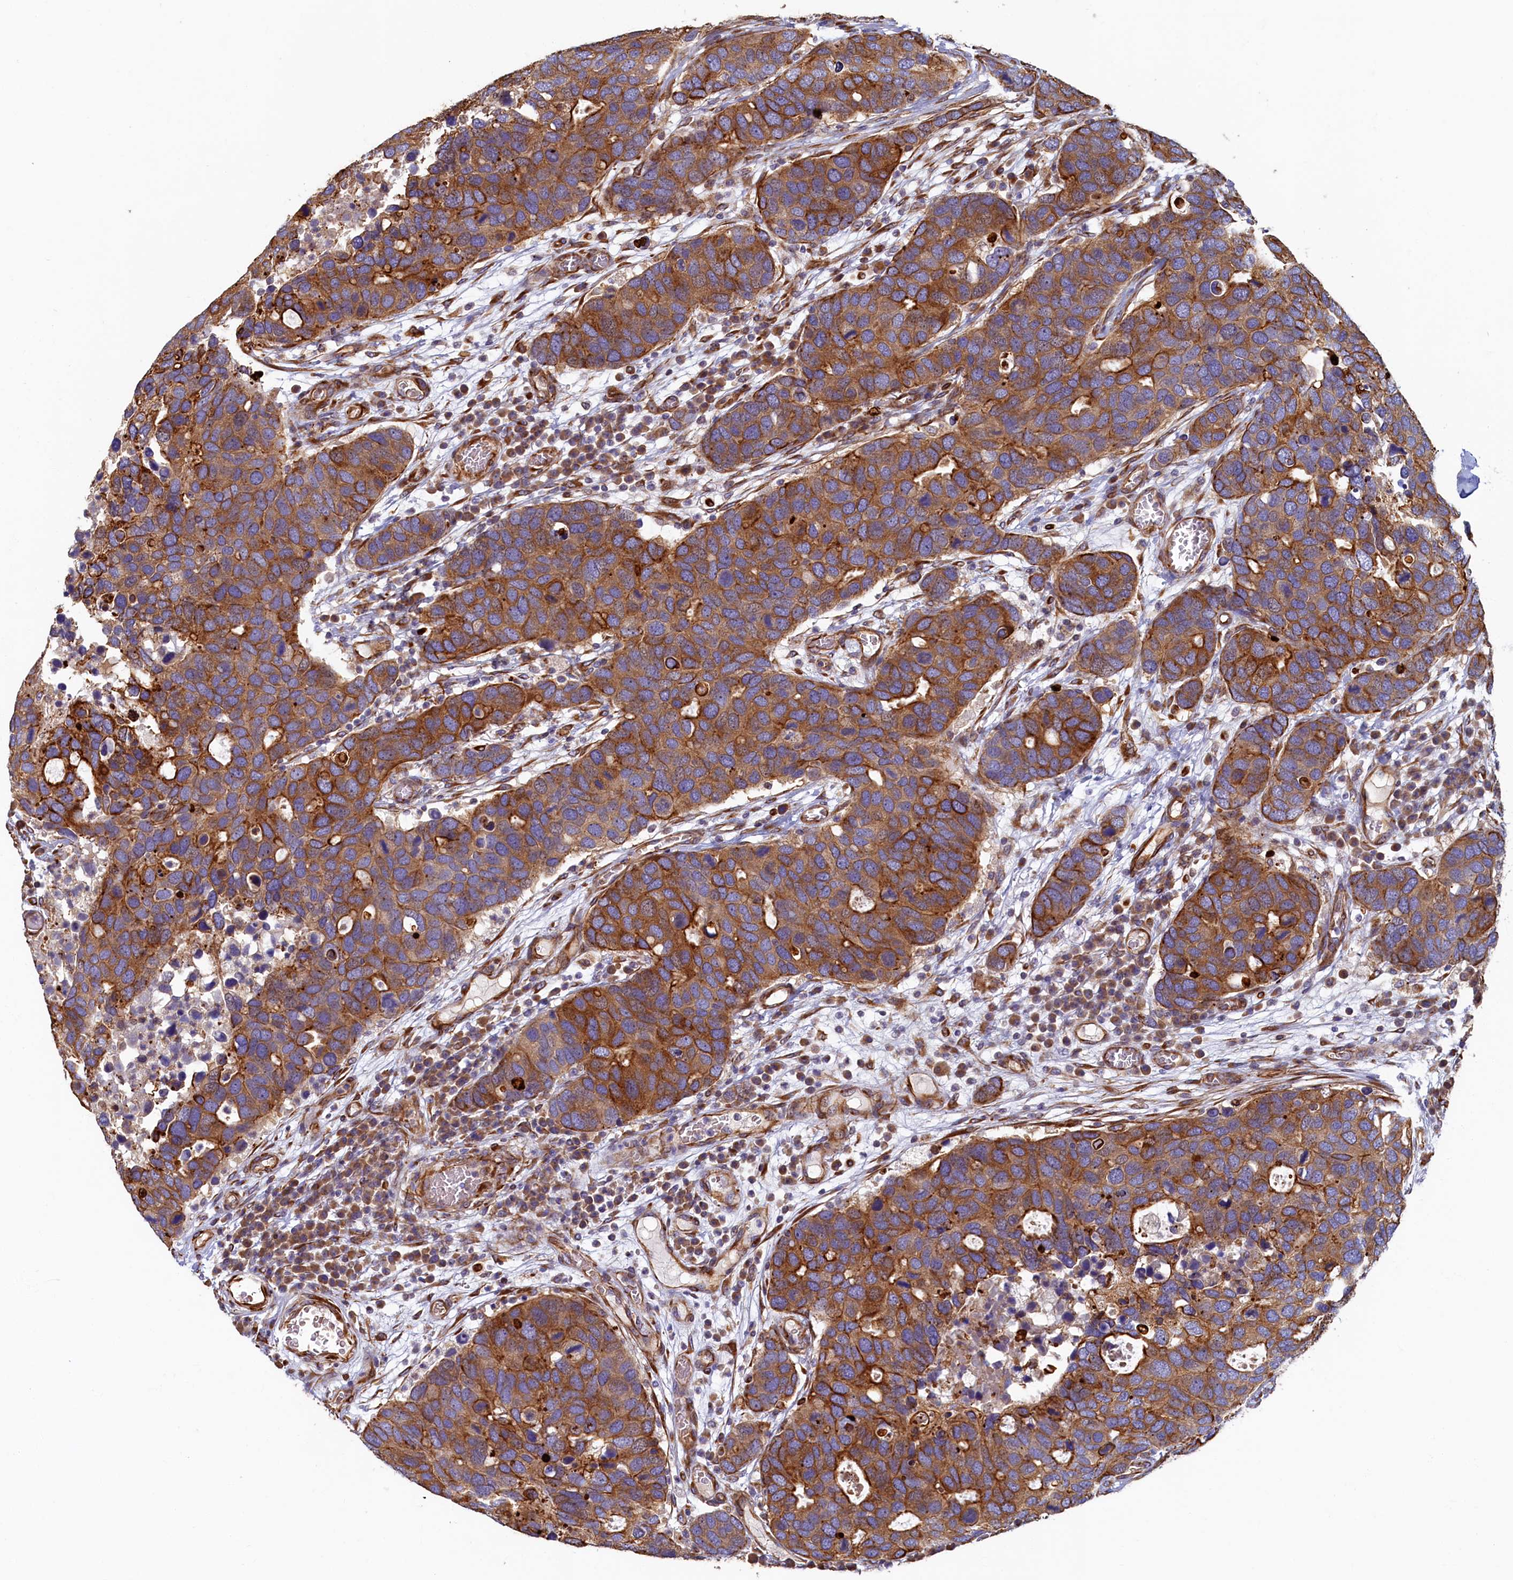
{"staining": {"intensity": "strong", "quantity": "25%-75%", "location": "cytoplasmic/membranous"}, "tissue": "breast cancer", "cell_type": "Tumor cells", "image_type": "cancer", "snomed": [{"axis": "morphology", "description": "Duct carcinoma"}, {"axis": "topography", "description": "Breast"}], "caption": "Immunohistochemical staining of human breast cancer (invasive ductal carcinoma) reveals strong cytoplasmic/membranous protein expression in approximately 25%-75% of tumor cells.", "gene": "LRRC57", "patient": {"sex": "female", "age": 83}}